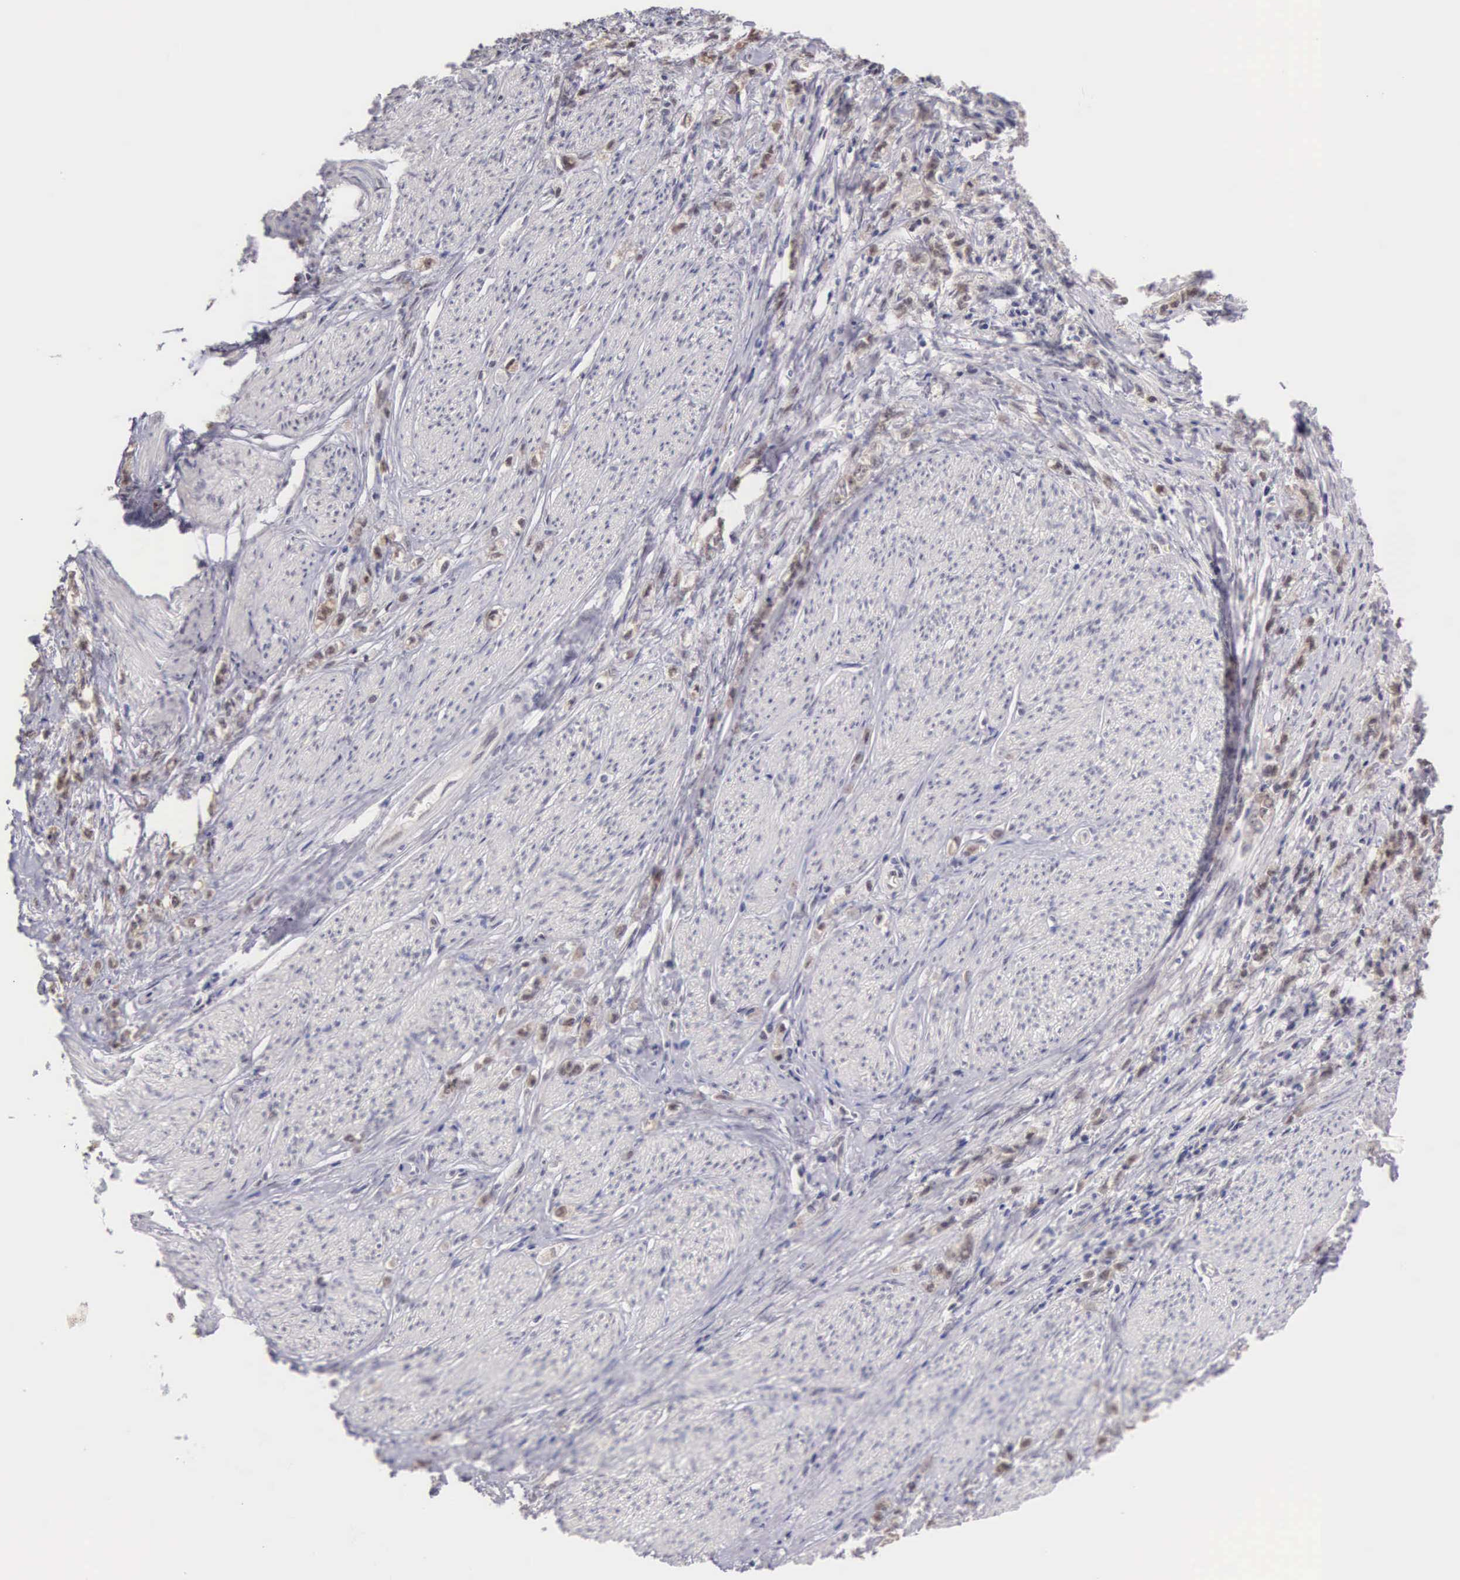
{"staining": {"intensity": "moderate", "quantity": "<25%", "location": "cytoplasmic/membranous,nuclear"}, "tissue": "stomach cancer", "cell_type": "Tumor cells", "image_type": "cancer", "snomed": [{"axis": "morphology", "description": "Adenocarcinoma, NOS"}, {"axis": "topography", "description": "Stomach"}], "caption": "An immunohistochemistry image of neoplastic tissue is shown. Protein staining in brown highlights moderate cytoplasmic/membranous and nuclear positivity in stomach cancer (adenocarcinoma) within tumor cells. Immunohistochemistry (ihc) stains the protein of interest in brown and the nuclei are stained blue.", "gene": "HMGXB4", "patient": {"sex": "male", "age": 72}}